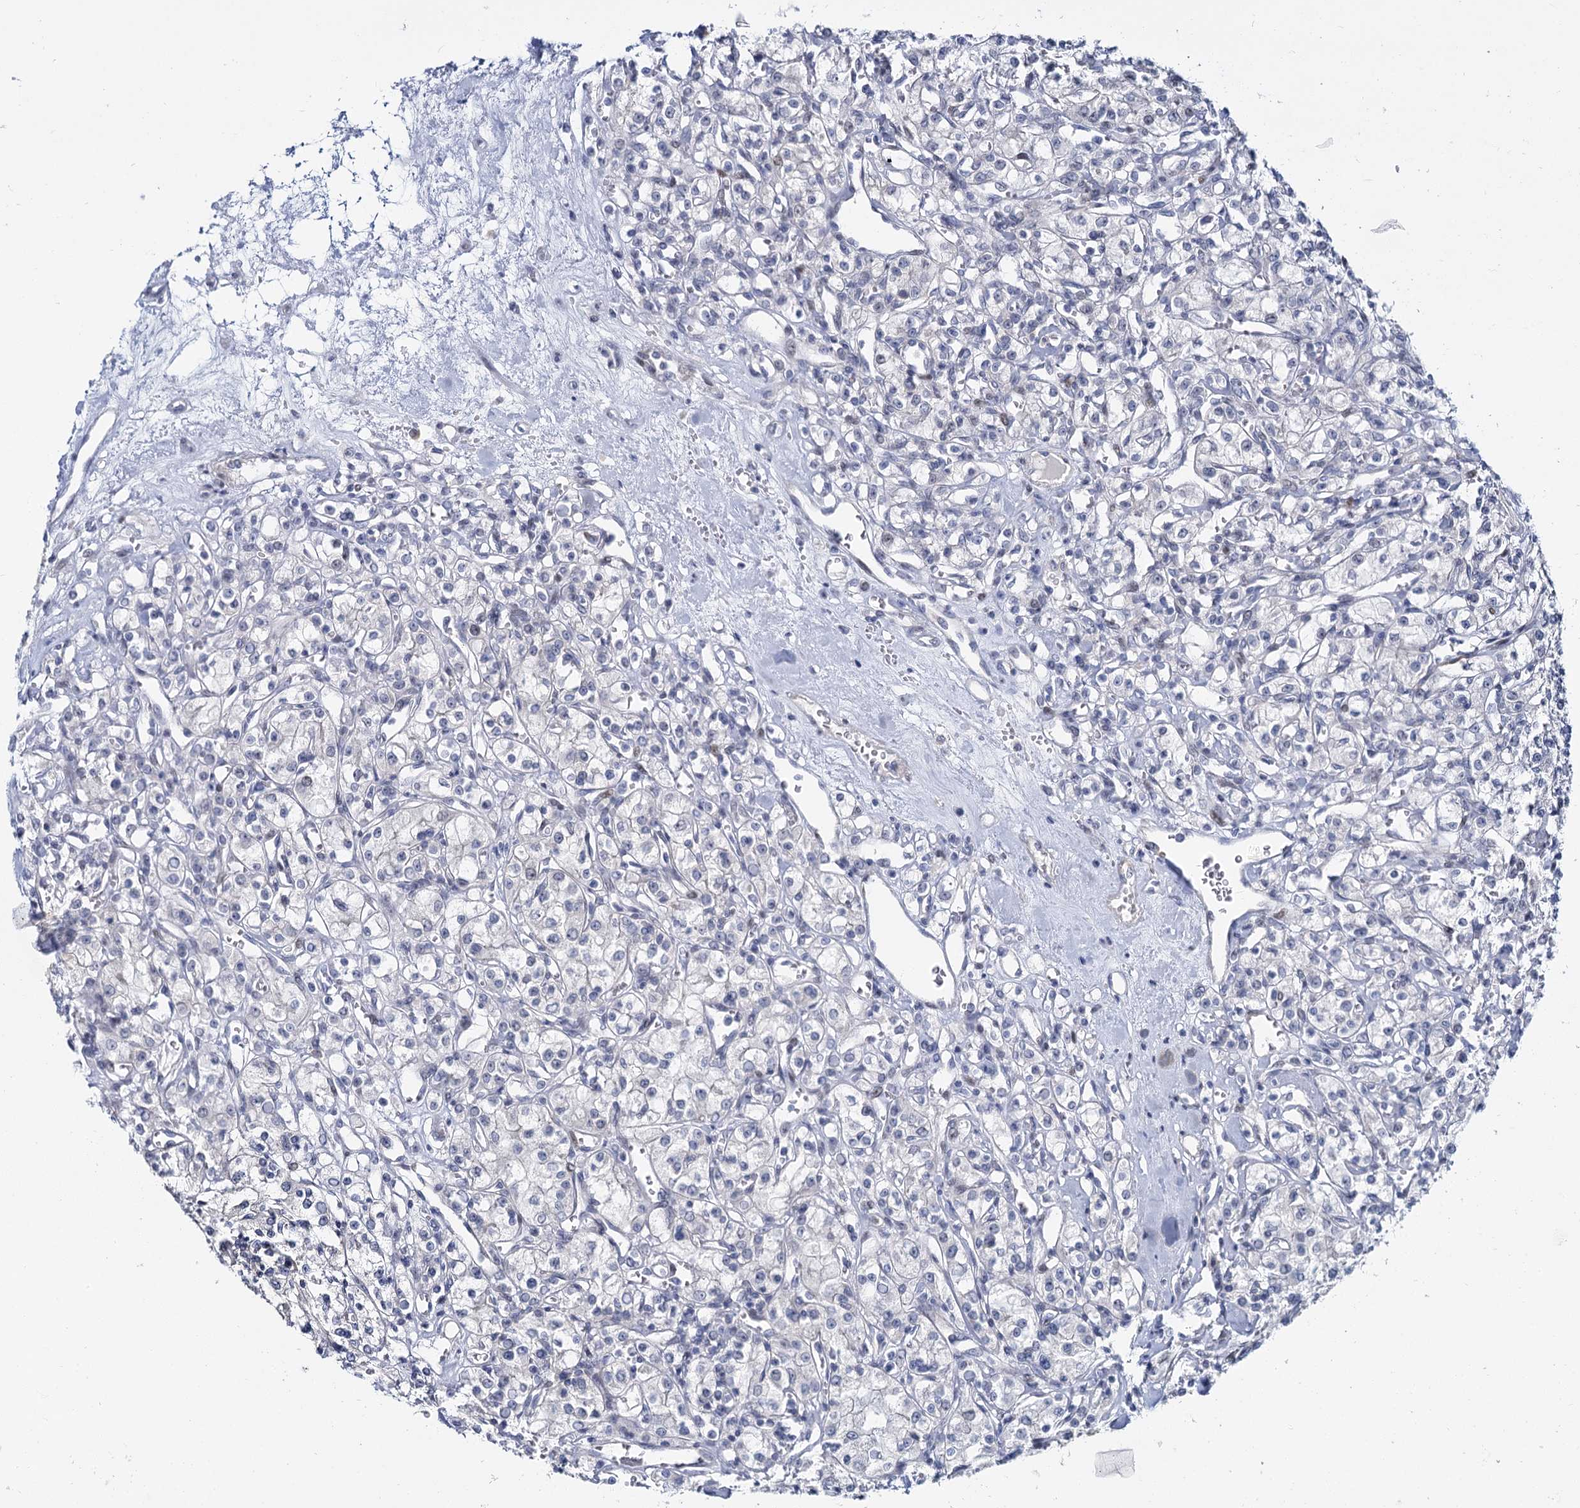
{"staining": {"intensity": "negative", "quantity": "none", "location": "none"}, "tissue": "renal cancer", "cell_type": "Tumor cells", "image_type": "cancer", "snomed": [{"axis": "morphology", "description": "Adenocarcinoma, NOS"}, {"axis": "topography", "description": "Kidney"}], "caption": "Immunohistochemistry image of neoplastic tissue: renal cancer (adenocarcinoma) stained with DAB (3,3'-diaminobenzidine) displays no significant protein staining in tumor cells.", "gene": "ACRBP", "patient": {"sex": "female", "age": 59}}